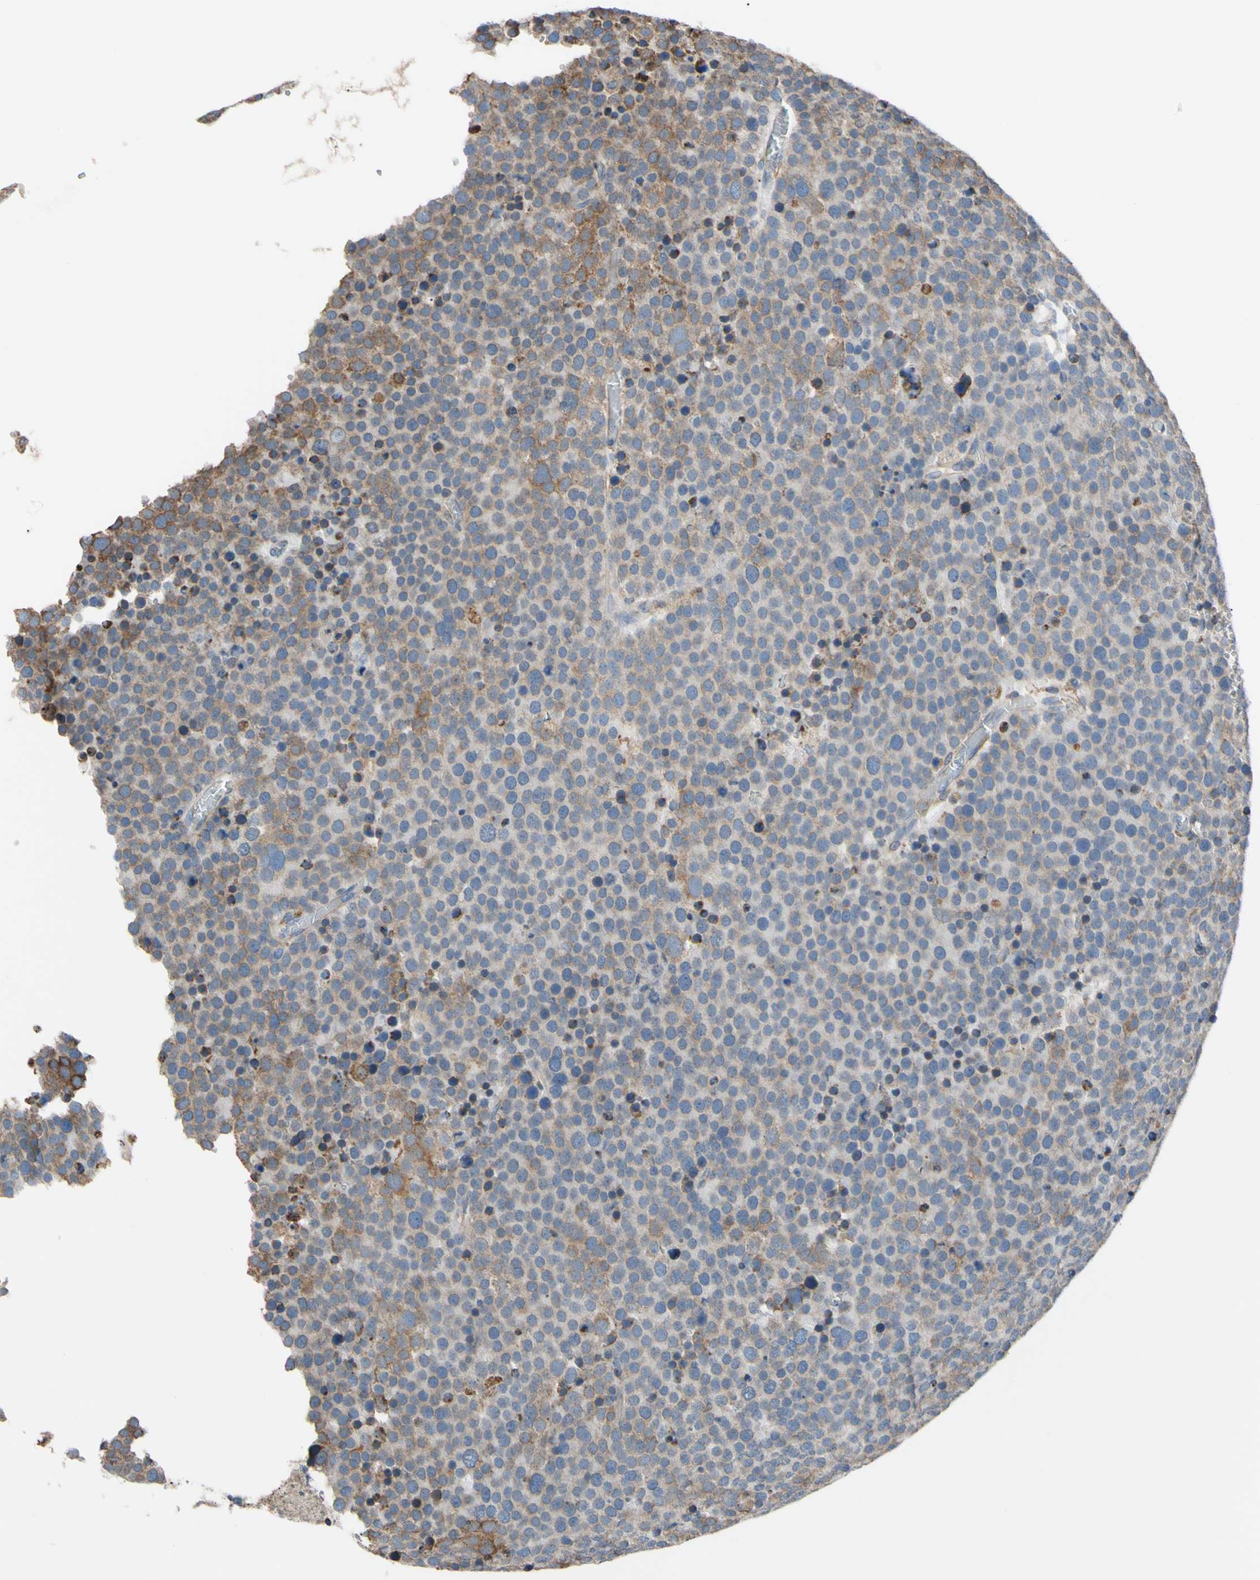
{"staining": {"intensity": "moderate", "quantity": "25%-75%", "location": "cytoplasmic/membranous"}, "tissue": "testis cancer", "cell_type": "Tumor cells", "image_type": "cancer", "snomed": [{"axis": "morphology", "description": "Seminoma, NOS"}, {"axis": "topography", "description": "Testis"}], "caption": "Tumor cells reveal medium levels of moderate cytoplasmic/membranous positivity in approximately 25%-75% of cells in testis cancer.", "gene": "BMF", "patient": {"sex": "male", "age": 71}}